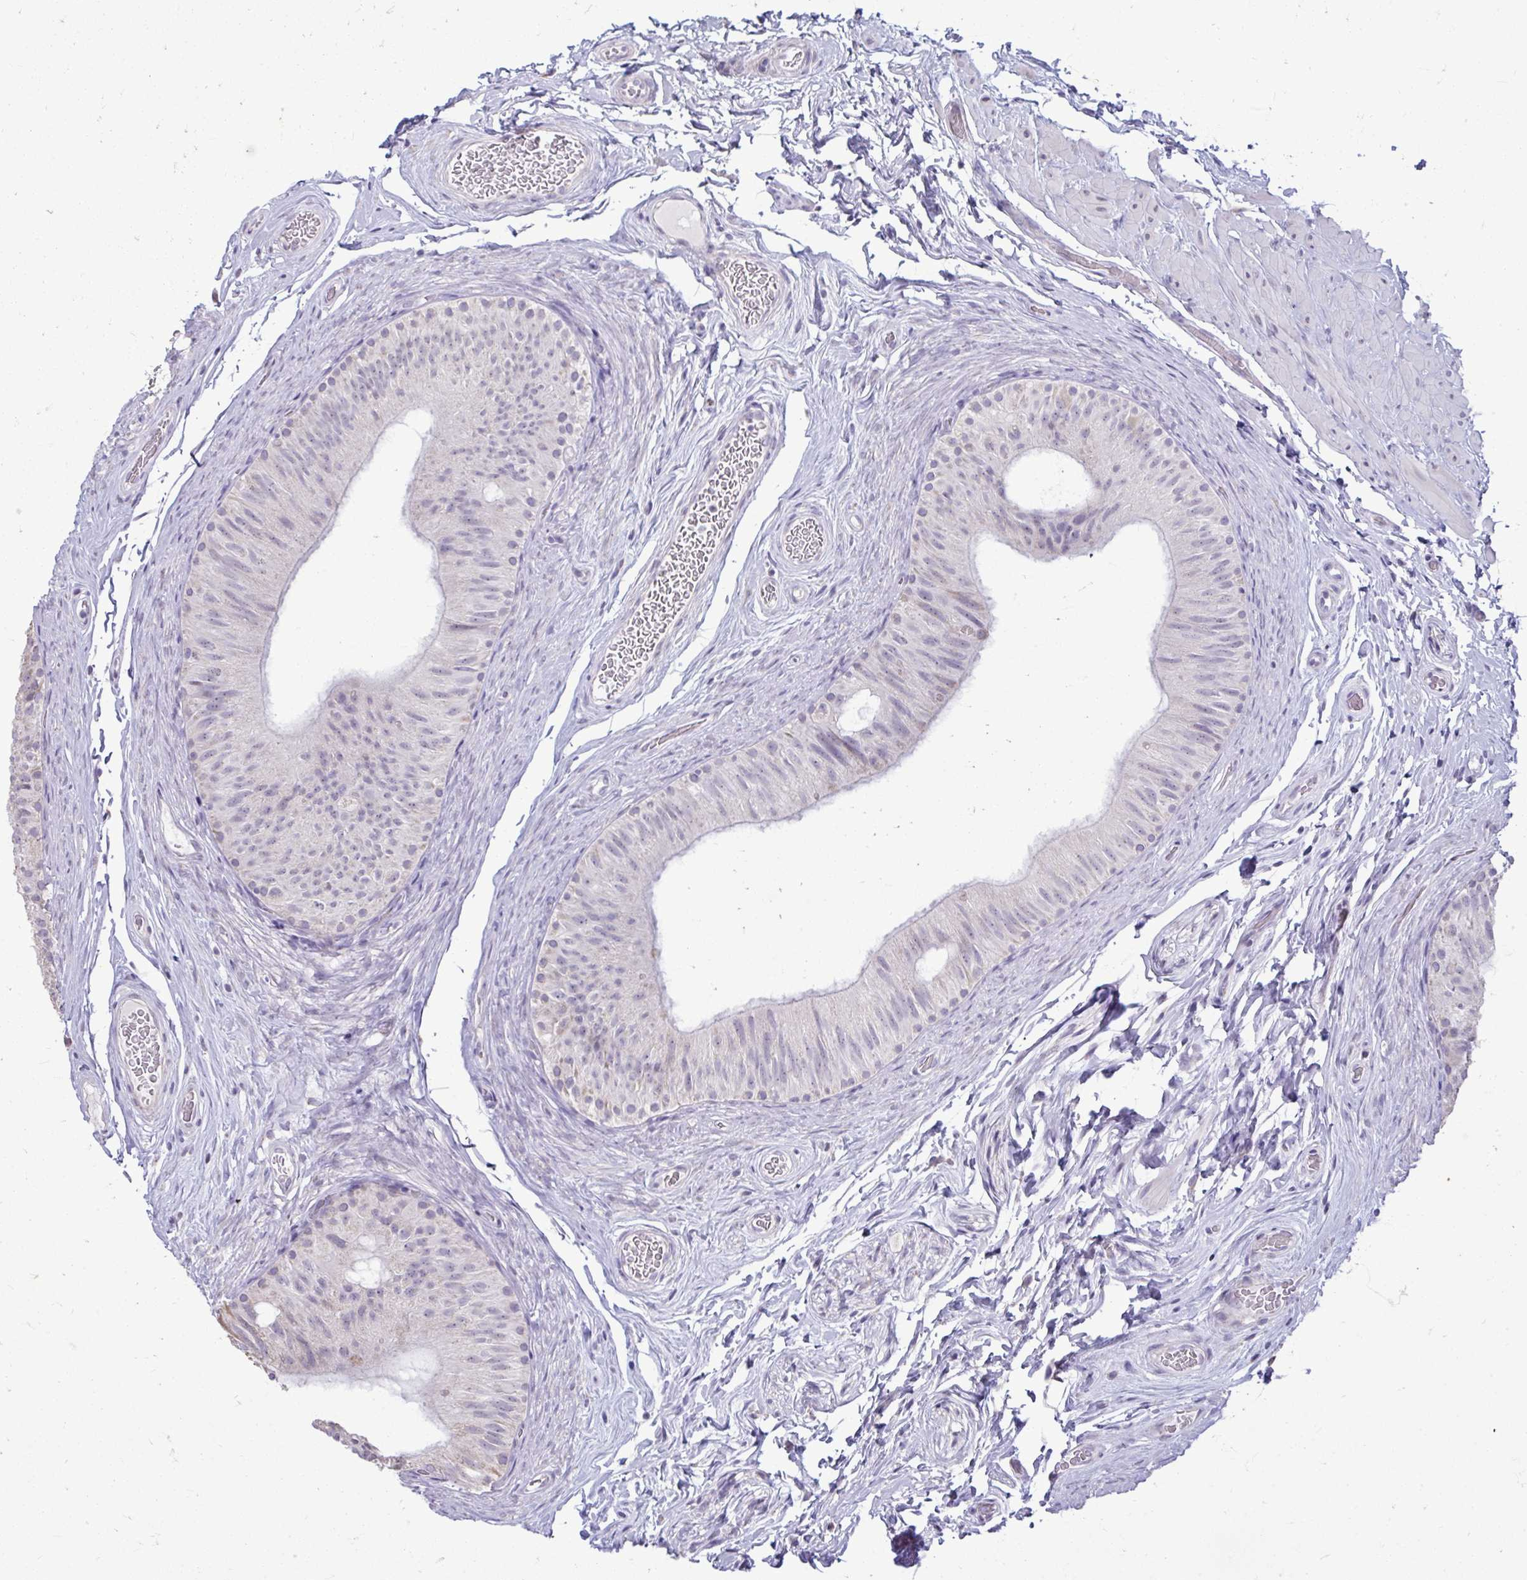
{"staining": {"intensity": "negative", "quantity": "none", "location": "none"}, "tissue": "epididymis", "cell_type": "Glandular cells", "image_type": "normal", "snomed": [{"axis": "morphology", "description": "Normal tissue, NOS"}, {"axis": "topography", "description": "Epididymis, spermatic cord, NOS"}, {"axis": "topography", "description": "Epididymis"}], "caption": "This micrograph is of benign epididymis stained with immunohistochemistry to label a protein in brown with the nuclei are counter-stained blue. There is no staining in glandular cells.", "gene": "NPPA", "patient": {"sex": "male", "age": 31}}